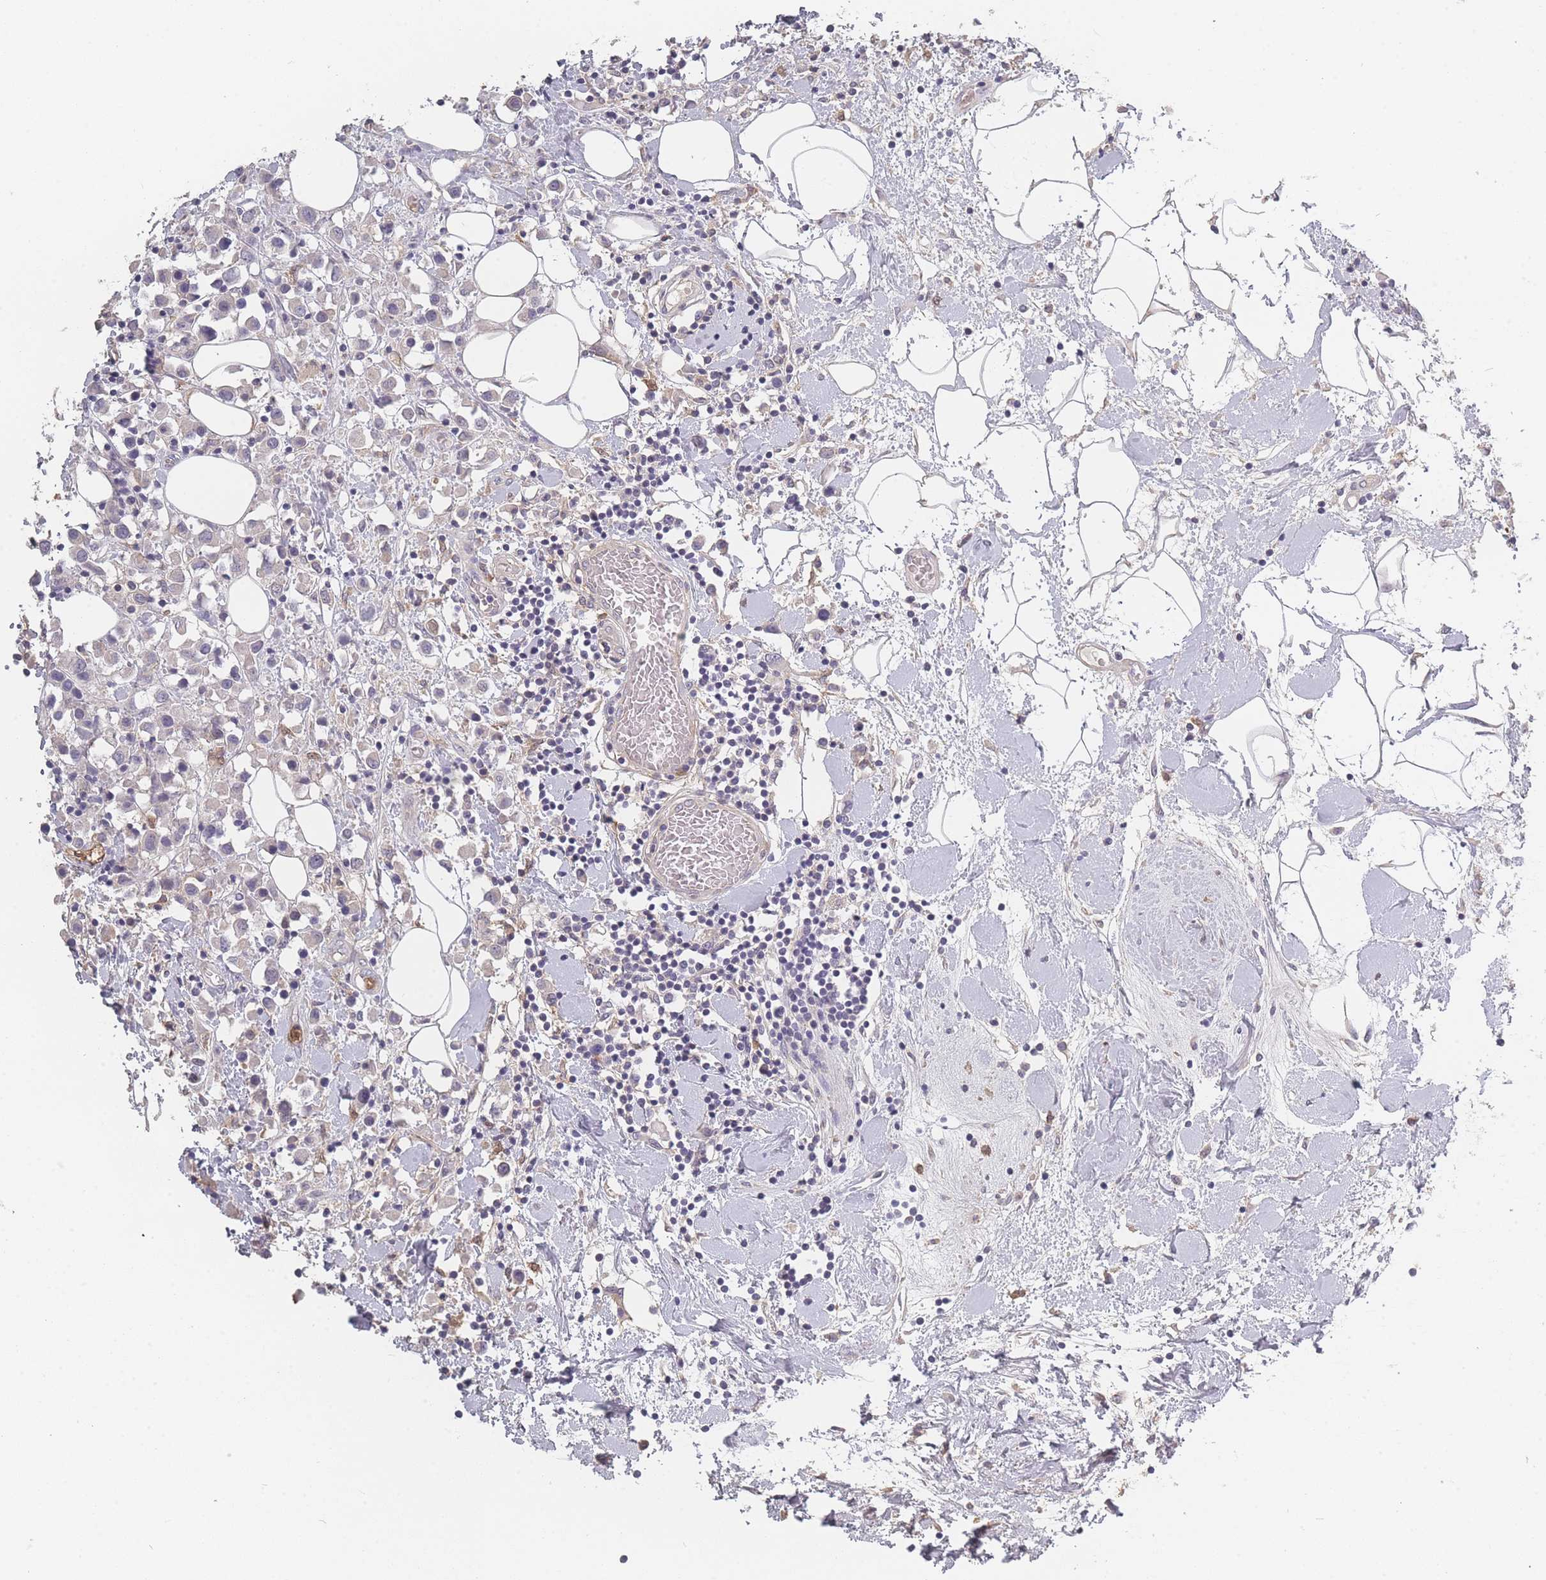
{"staining": {"intensity": "negative", "quantity": "none", "location": "none"}, "tissue": "breast cancer", "cell_type": "Tumor cells", "image_type": "cancer", "snomed": [{"axis": "morphology", "description": "Duct carcinoma"}, {"axis": "topography", "description": "Breast"}], "caption": "Intraductal carcinoma (breast) was stained to show a protein in brown. There is no significant expression in tumor cells.", "gene": "BST1", "patient": {"sex": "female", "age": 61}}